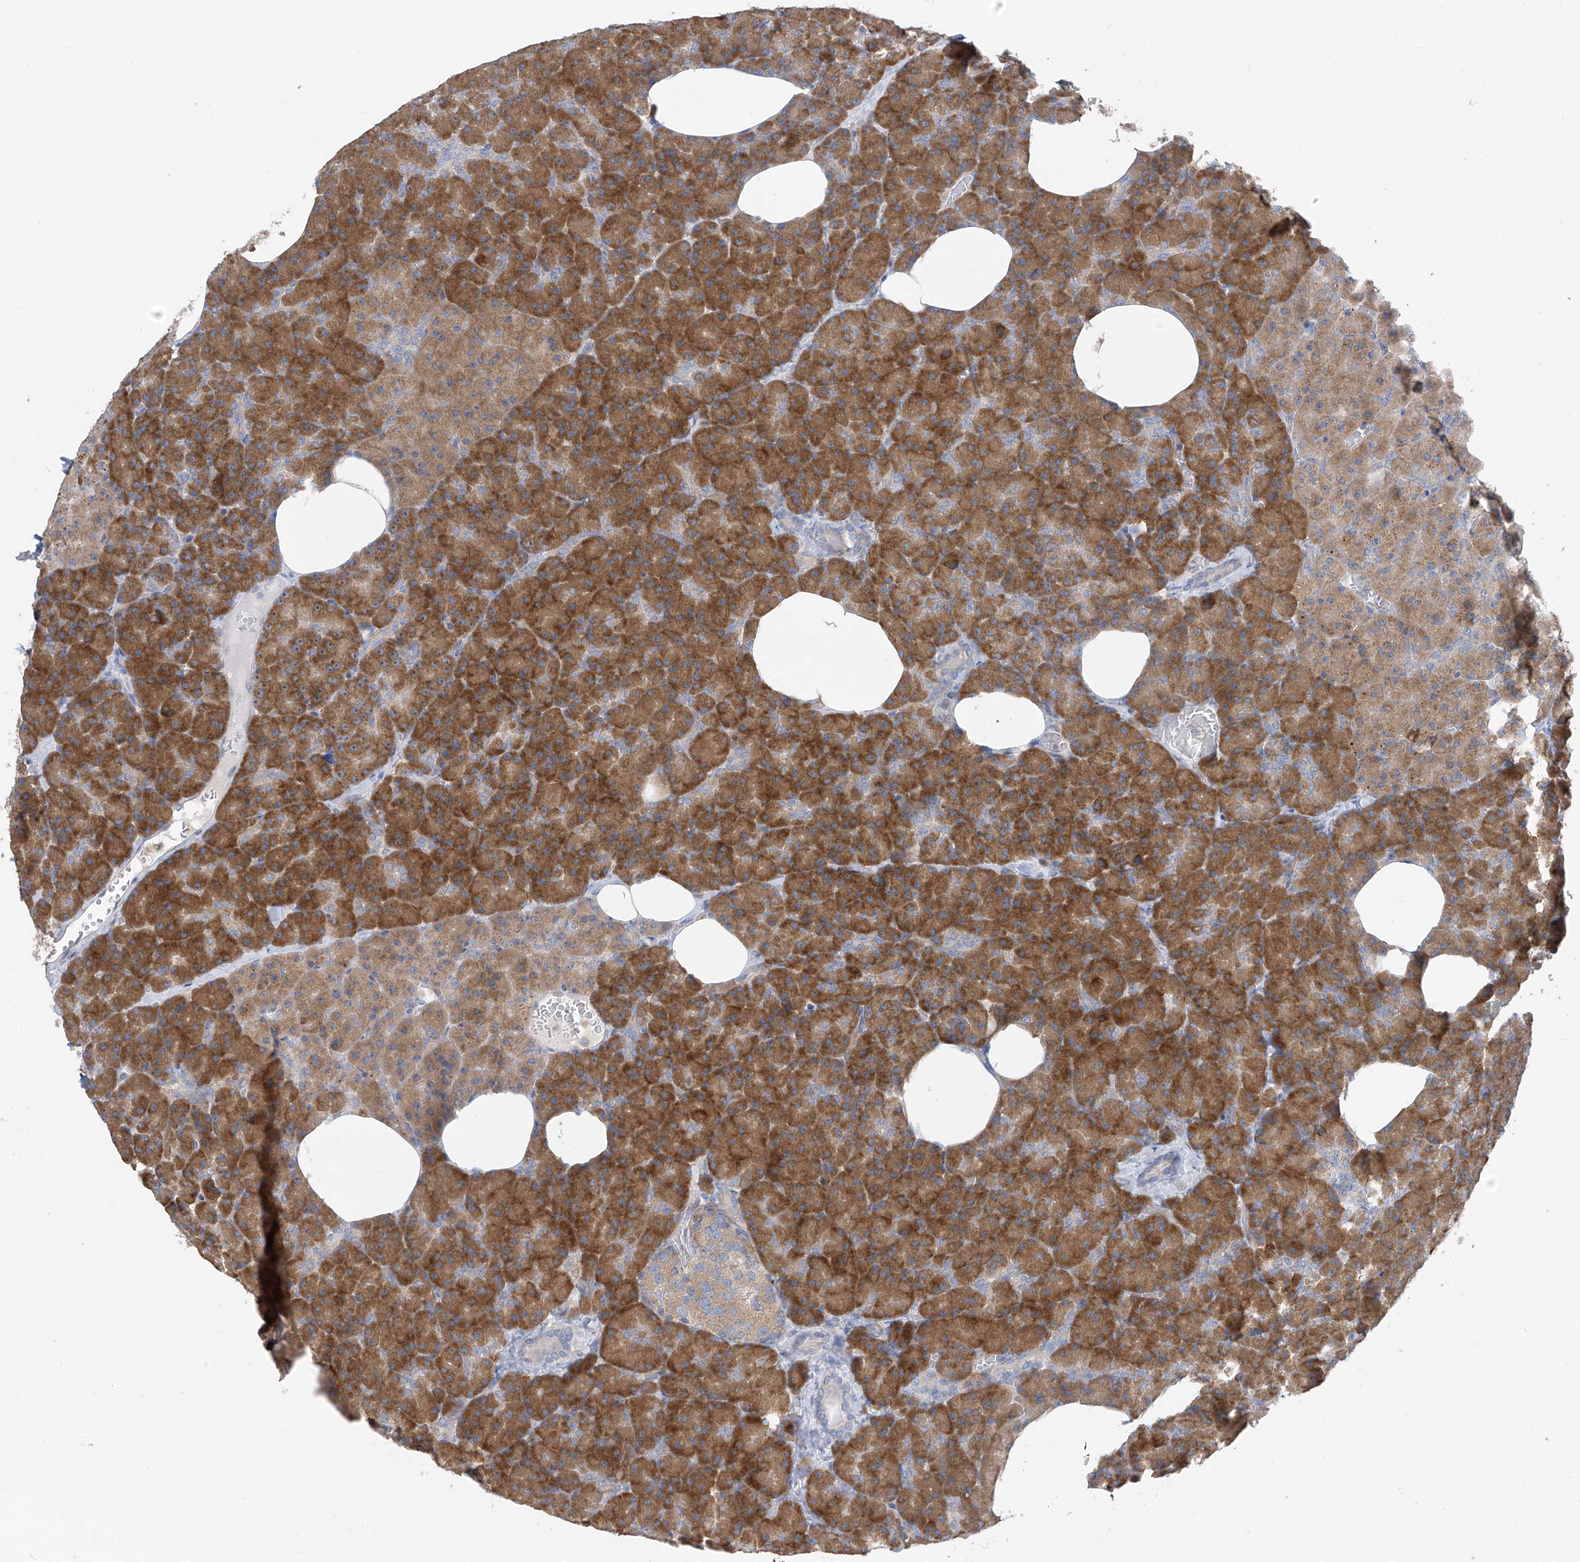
{"staining": {"intensity": "moderate", "quantity": ">75%", "location": "cytoplasmic/membranous"}, "tissue": "pancreas", "cell_type": "Exocrine glandular cells", "image_type": "normal", "snomed": [{"axis": "morphology", "description": "Normal tissue, NOS"}, {"axis": "morphology", "description": "Carcinoid, malignant, NOS"}, {"axis": "topography", "description": "Pancreas"}], "caption": "Protein staining of benign pancreas demonstrates moderate cytoplasmic/membranous staining in approximately >75% of exocrine glandular cells. (brown staining indicates protein expression, while blue staining denotes nuclei).", "gene": "RPL4", "patient": {"sex": "female", "age": 35}}